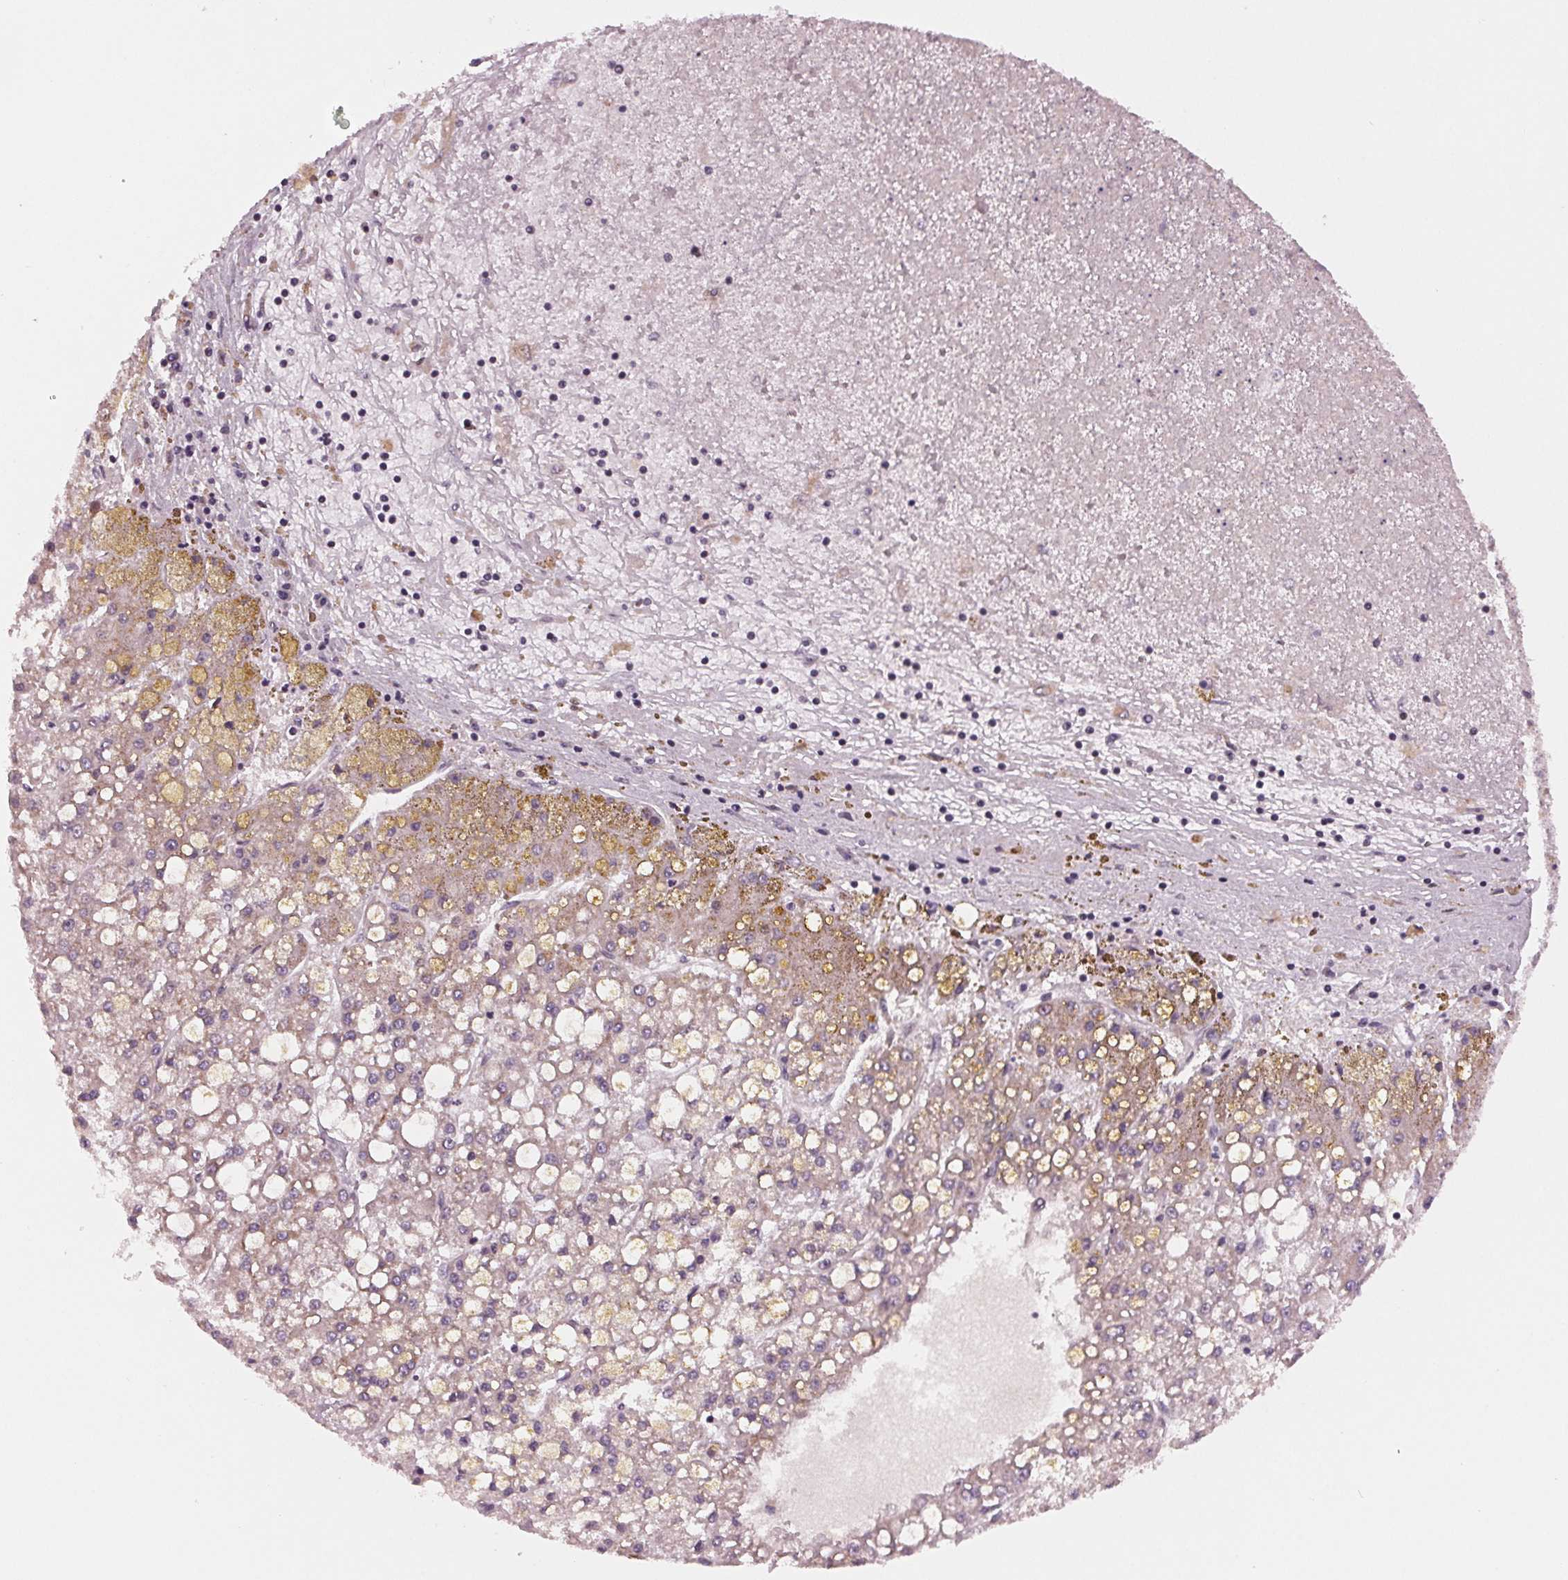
{"staining": {"intensity": "weak", "quantity": "25%-75%", "location": "cytoplasmic/membranous"}, "tissue": "liver cancer", "cell_type": "Tumor cells", "image_type": "cancer", "snomed": [{"axis": "morphology", "description": "Carcinoma, Hepatocellular, NOS"}, {"axis": "topography", "description": "Liver"}], "caption": "A micrograph of human liver cancer (hepatocellular carcinoma) stained for a protein shows weak cytoplasmic/membranous brown staining in tumor cells.", "gene": "STAT3", "patient": {"sex": "male", "age": 67}}